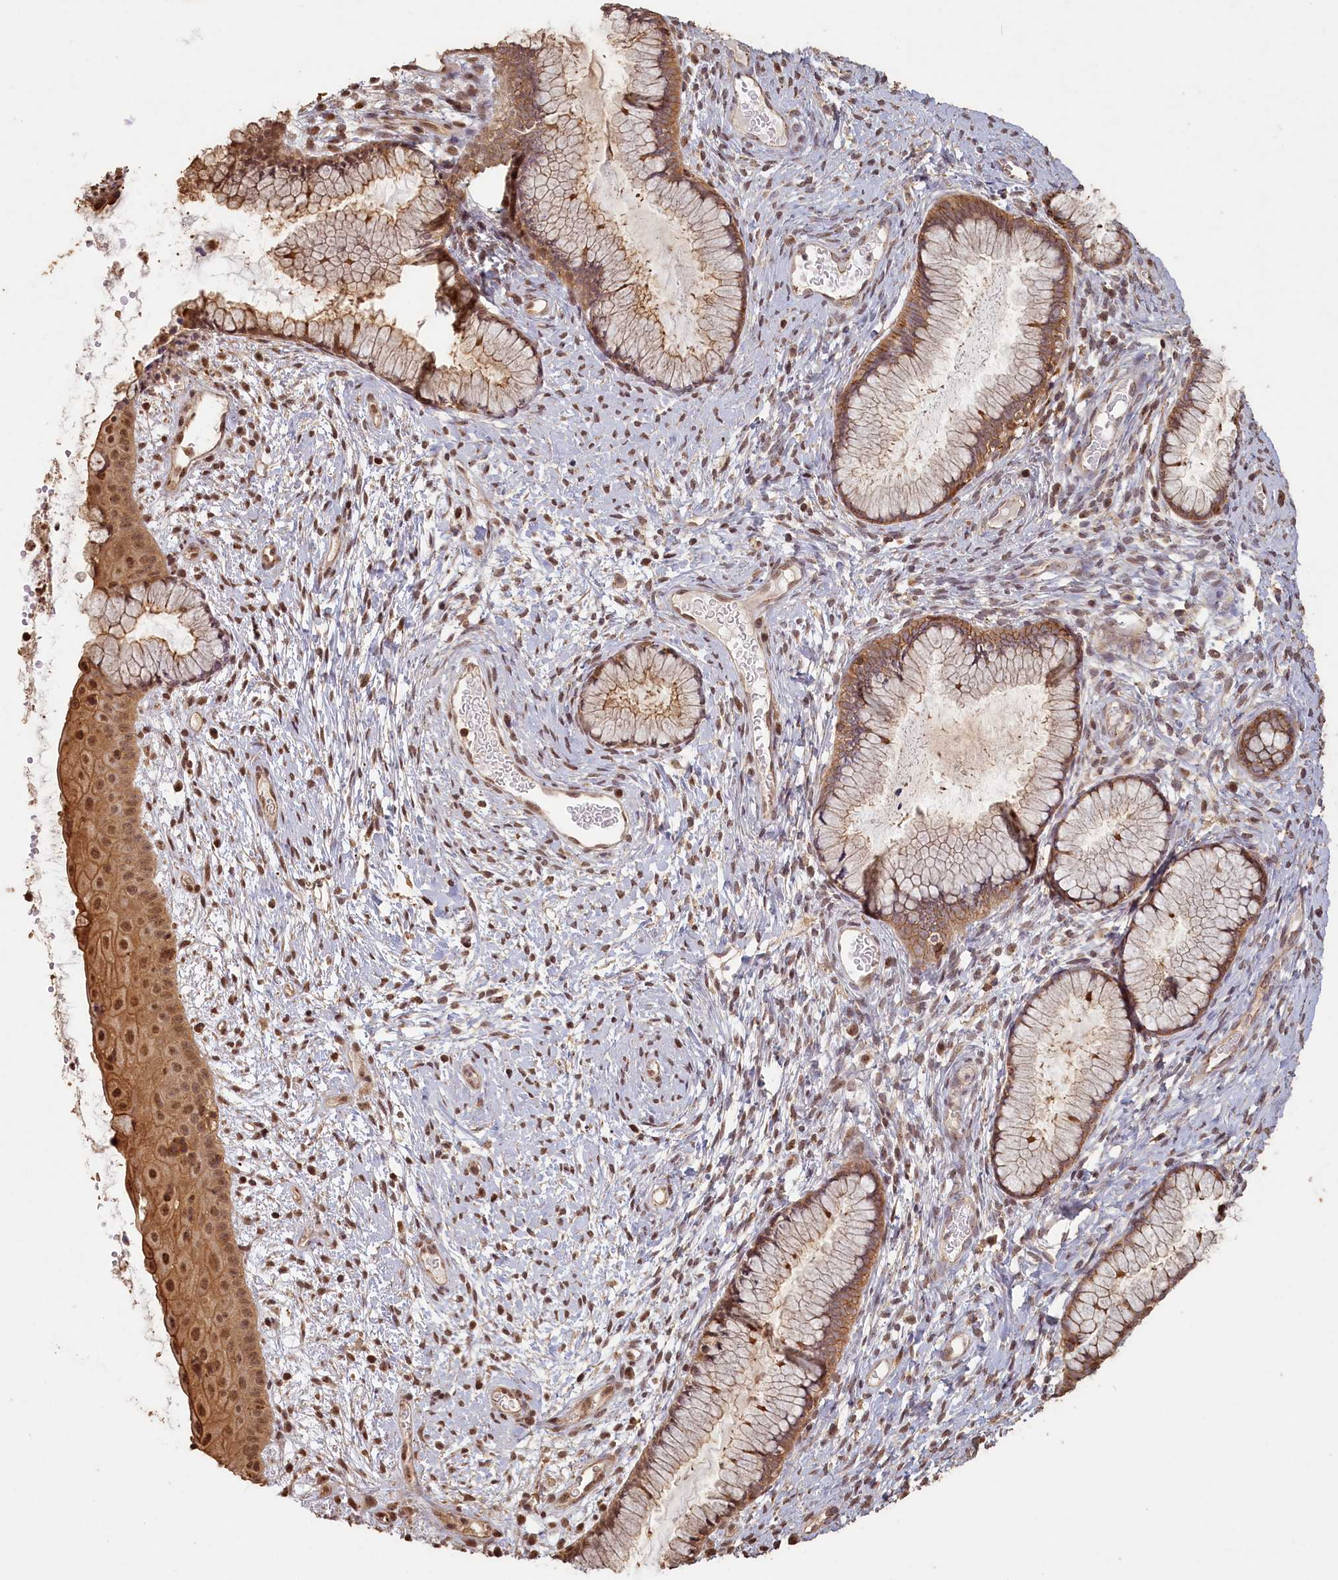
{"staining": {"intensity": "moderate", "quantity": "25%-75%", "location": "cytoplasmic/membranous"}, "tissue": "cervix", "cell_type": "Glandular cells", "image_type": "normal", "snomed": [{"axis": "morphology", "description": "Normal tissue, NOS"}, {"axis": "topography", "description": "Cervix"}], "caption": "Immunohistochemistry (IHC) micrograph of normal cervix: human cervix stained using IHC shows medium levels of moderate protein expression localized specifically in the cytoplasmic/membranous of glandular cells, appearing as a cytoplasmic/membranous brown color.", "gene": "MADD", "patient": {"sex": "female", "age": 42}}